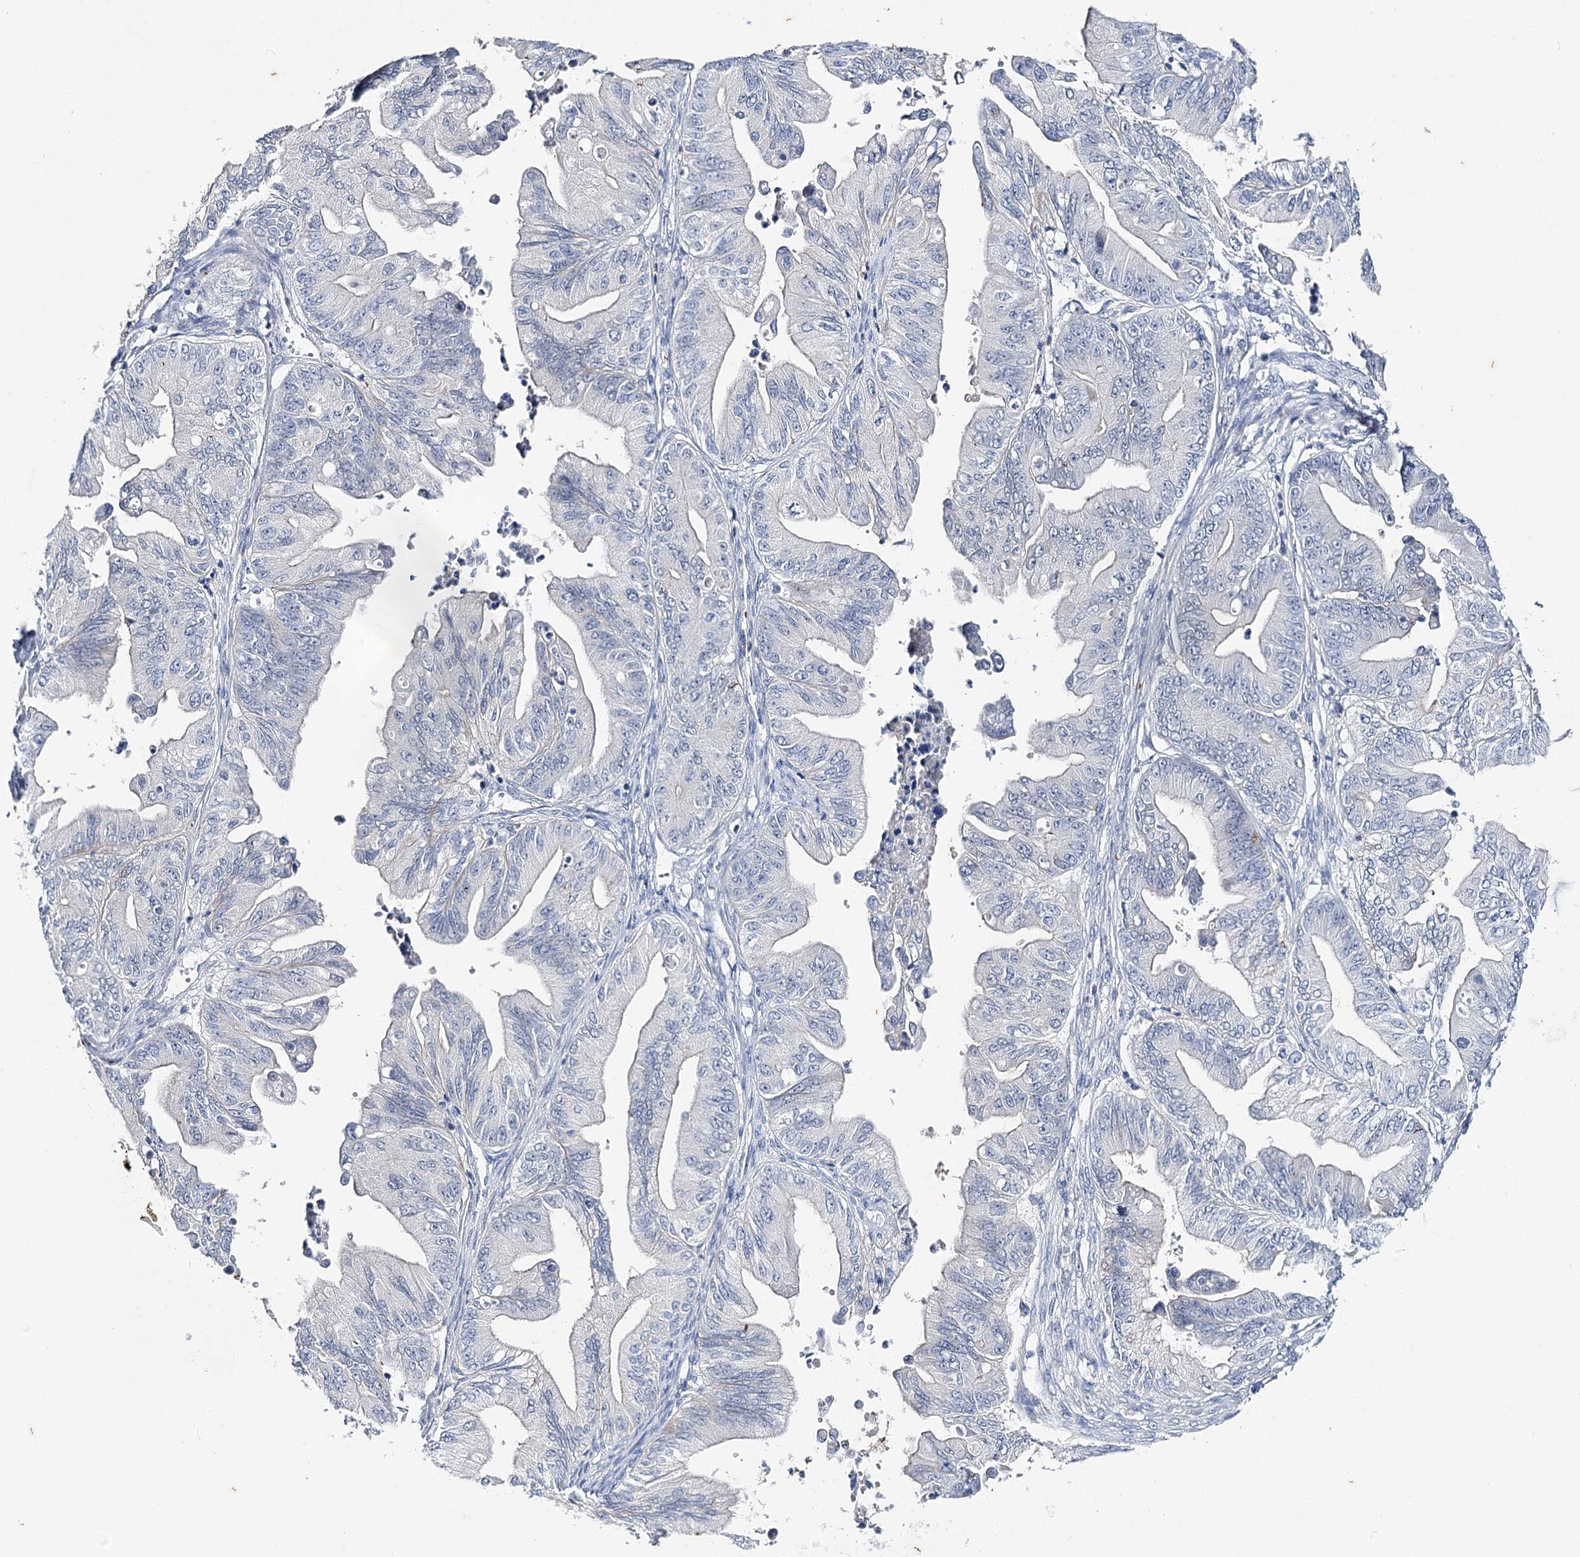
{"staining": {"intensity": "weak", "quantity": "<25%", "location": "cytoplasmic/membranous"}, "tissue": "ovarian cancer", "cell_type": "Tumor cells", "image_type": "cancer", "snomed": [{"axis": "morphology", "description": "Cystadenocarcinoma, mucinous, NOS"}, {"axis": "topography", "description": "Ovary"}], "caption": "Immunohistochemistry (IHC) image of neoplastic tissue: human ovarian cancer stained with DAB (3,3'-diaminobenzidine) displays no significant protein positivity in tumor cells. (Immunohistochemistry, brightfield microscopy, high magnification).", "gene": "AGXT2", "patient": {"sex": "female", "age": 71}}